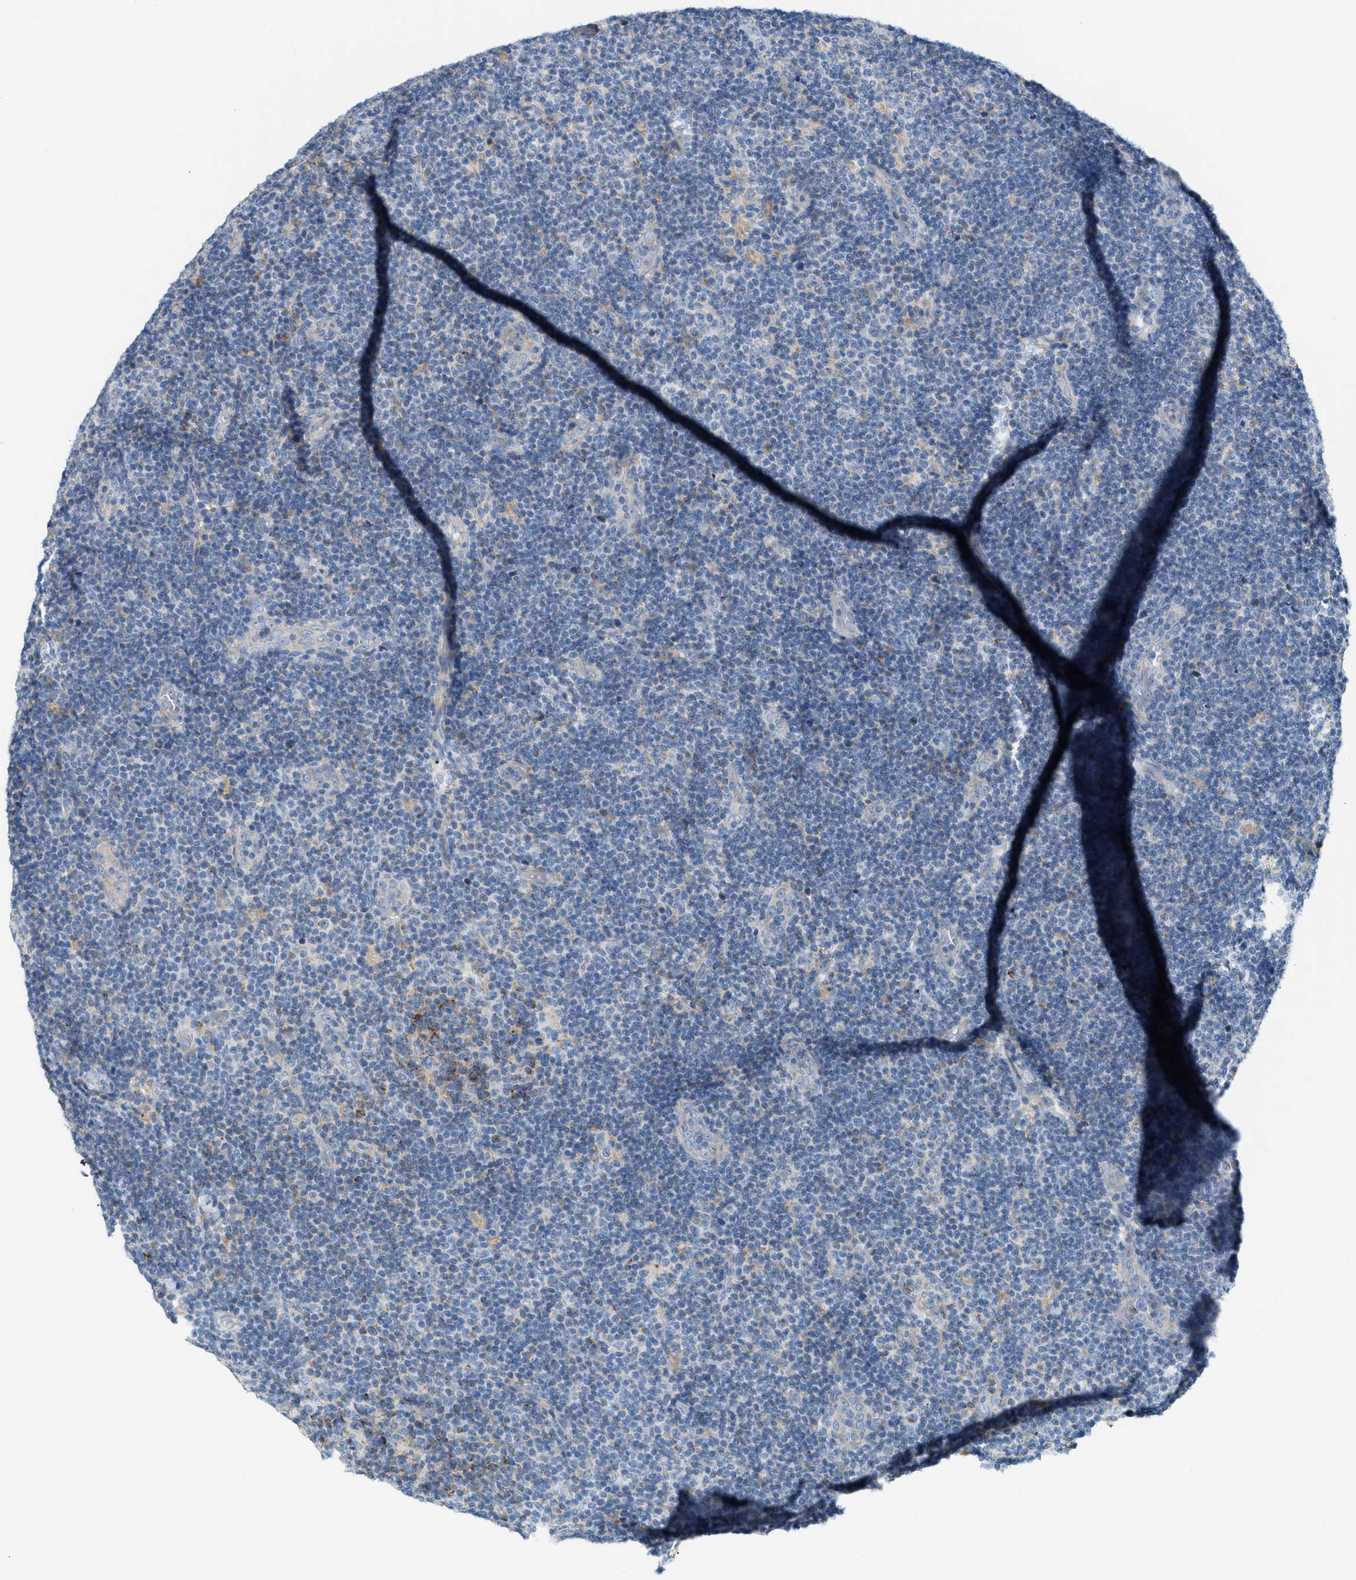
{"staining": {"intensity": "negative", "quantity": "none", "location": "none"}, "tissue": "lymphoma", "cell_type": "Tumor cells", "image_type": "cancer", "snomed": [{"axis": "morphology", "description": "Malignant lymphoma, non-Hodgkin's type, Low grade"}, {"axis": "topography", "description": "Lymph node"}], "caption": "This is an IHC micrograph of human low-grade malignant lymphoma, non-Hodgkin's type. There is no expression in tumor cells.", "gene": "LMBRD1", "patient": {"sex": "male", "age": 83}}